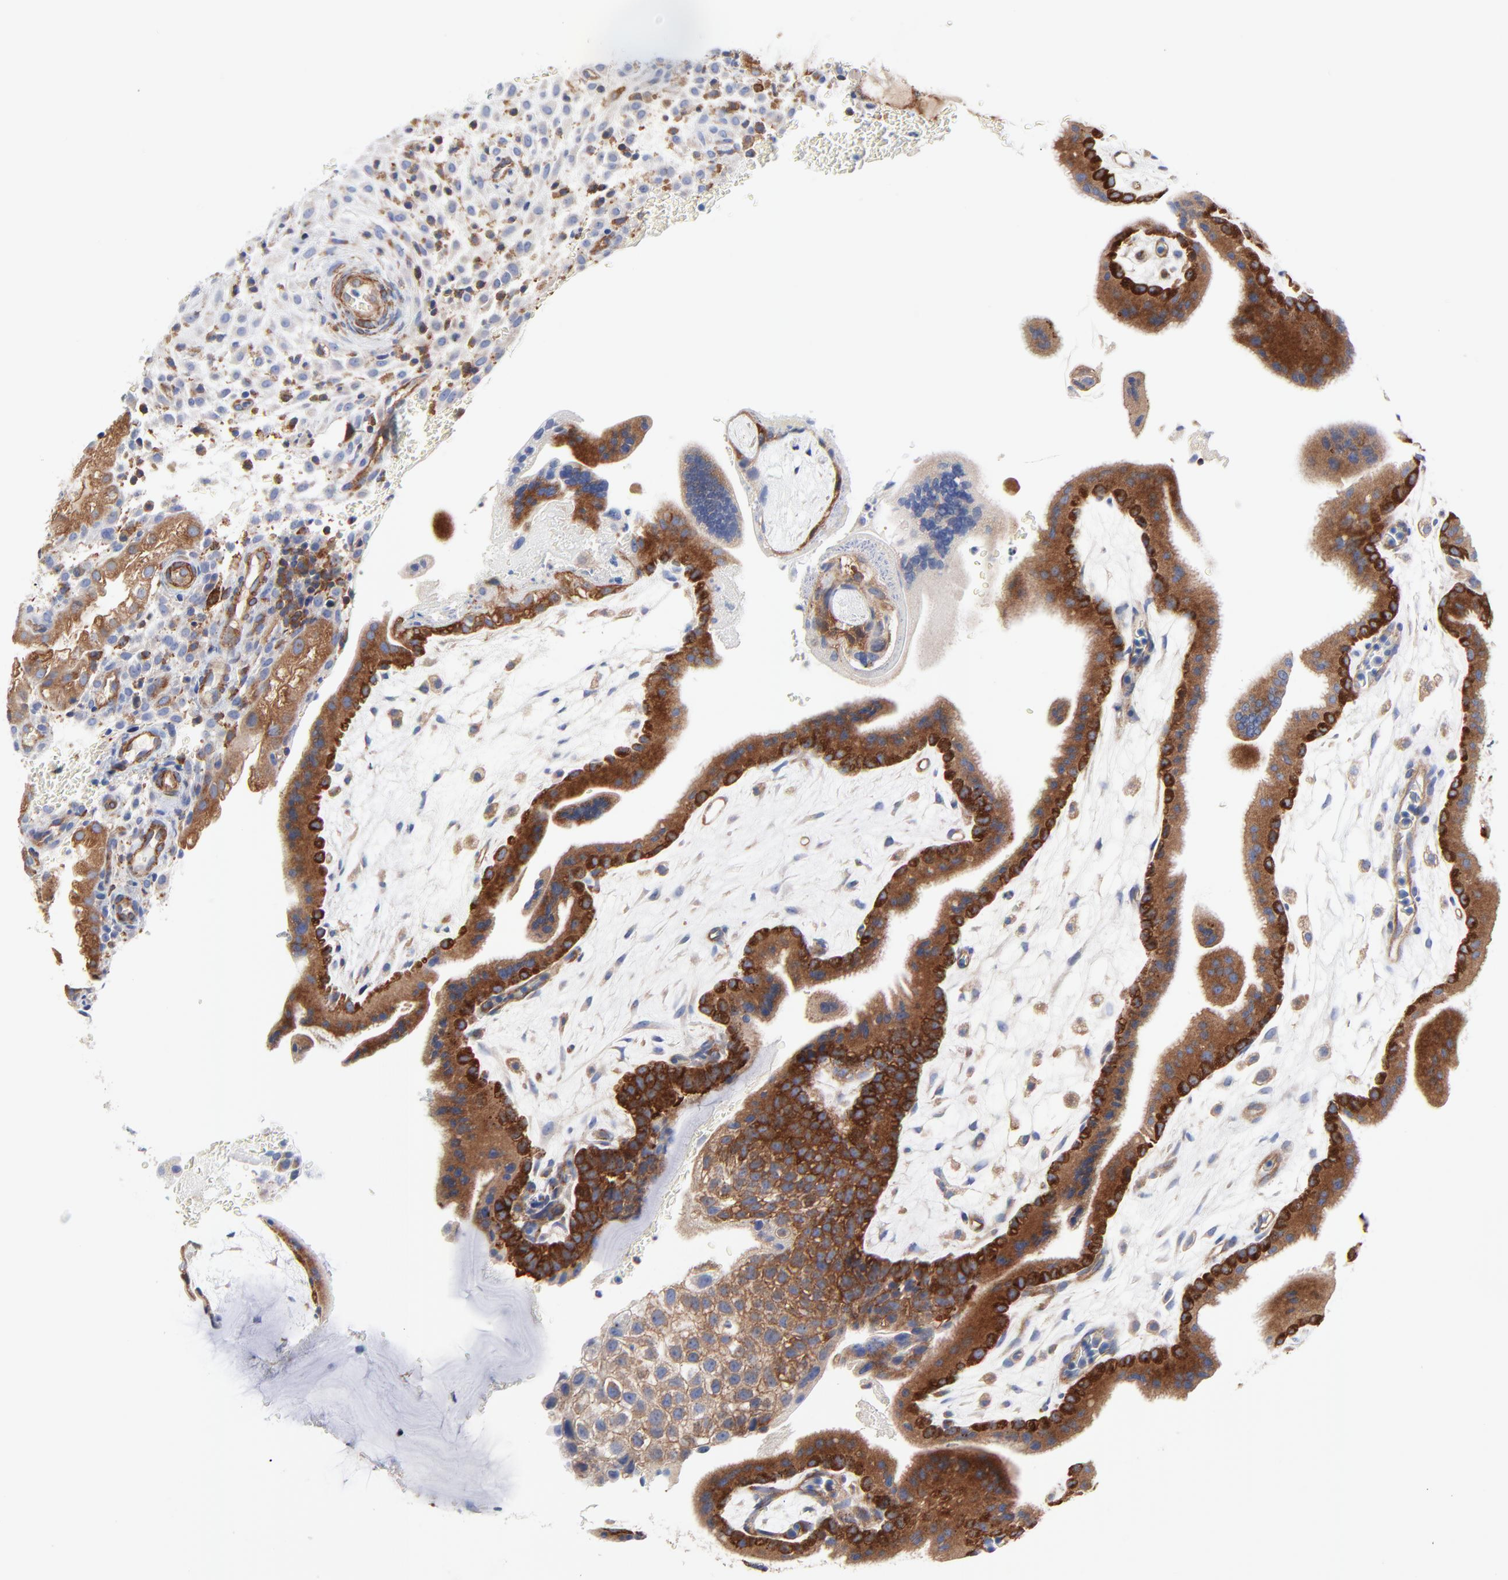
{"staining": {"intensity": "moderate", "quantity": "25%-75%", "location": "cytoplasmic/membranous"}, "tissue": "placenta", "cell_type": "Decidual cells", "image_type": "normal", "snomed": [{"axis": "morphology", "description": "Normal tissue, NOS"}, {"axis": "topography", "description": "Placenta"}], "caption": "Protein expression analysis of benign placenta exhibits moderate cytoplasmic/membranous expression in about 25%-75% of decidual cells. The staining was performed using DAB (3,3'-diaminobenzidine), with brown indicating positive protein expression. Nuclei are stained blue with hematoxylin.", "gene": "CD2AP", "patient": {"sex": "female", "age": 35}}